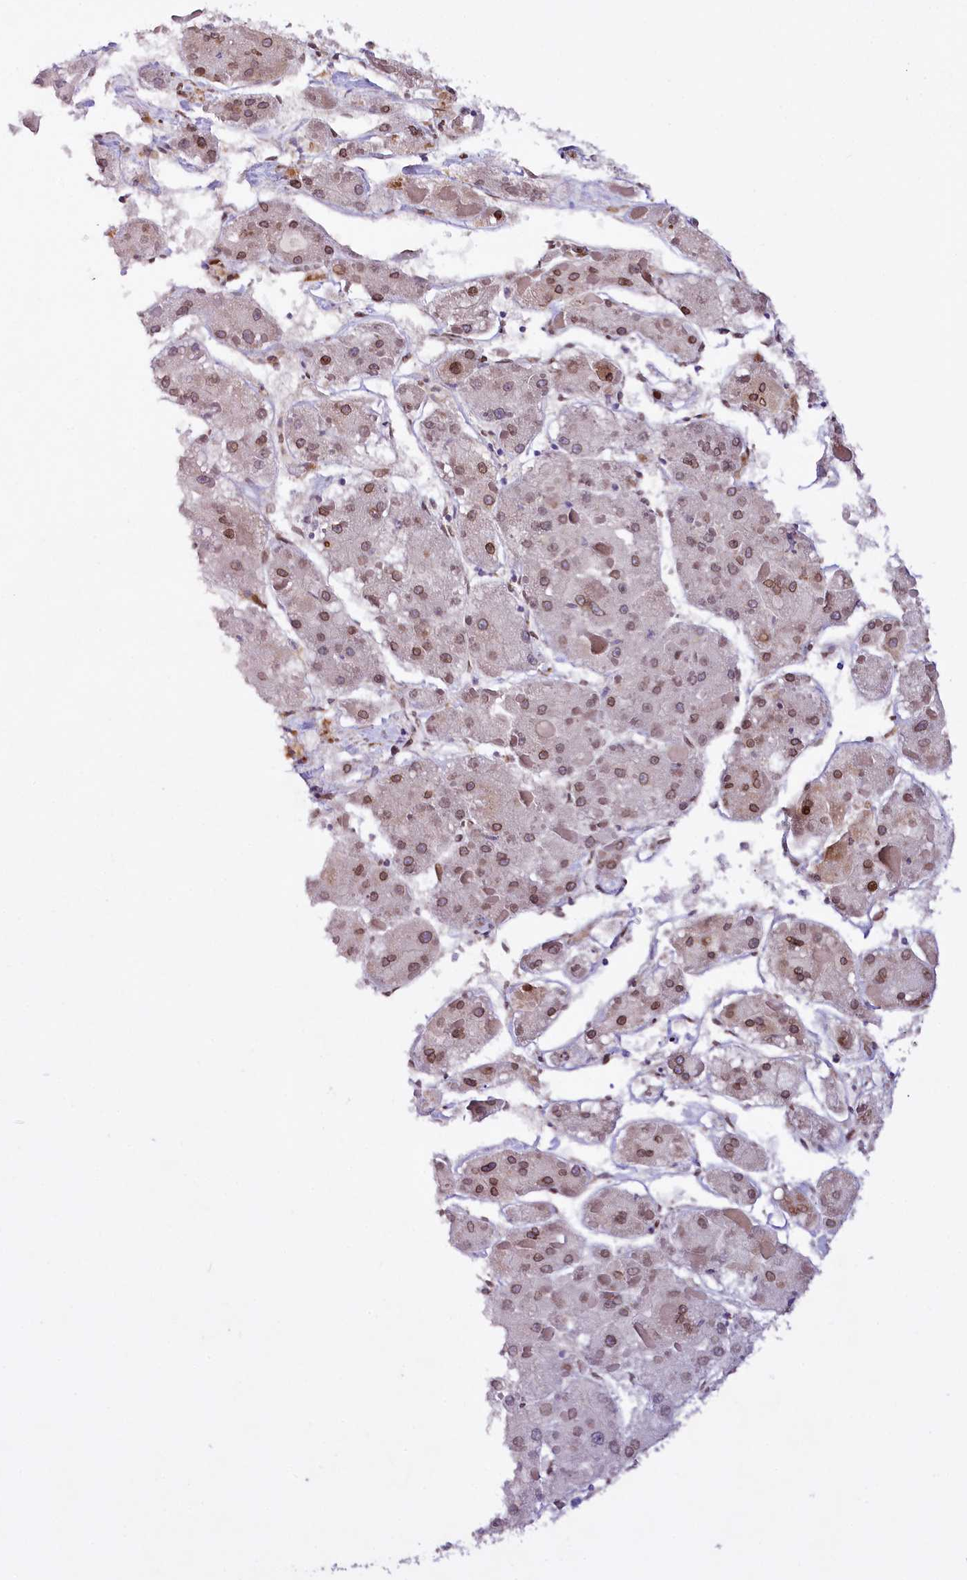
{"staining": {"intensity": "moderate", "quantity": ">75%", "location": "nuclear"}, "tissue": "liver cancer", "cell_type": "Tumor cells", "image_type": "cancer", "snomed": [{"axis": "morphology", "description": "Carcinoma, Hepatocellular, NOS"}, {"axis": "topography", "description": "Liver"}], "caption": "Protein staining of liver cancer tissue displays moderate nuclear staining in about >75% of tumor cells.", "gene": "ZNF226", "patient": {"sex": "female", "age": 73}}